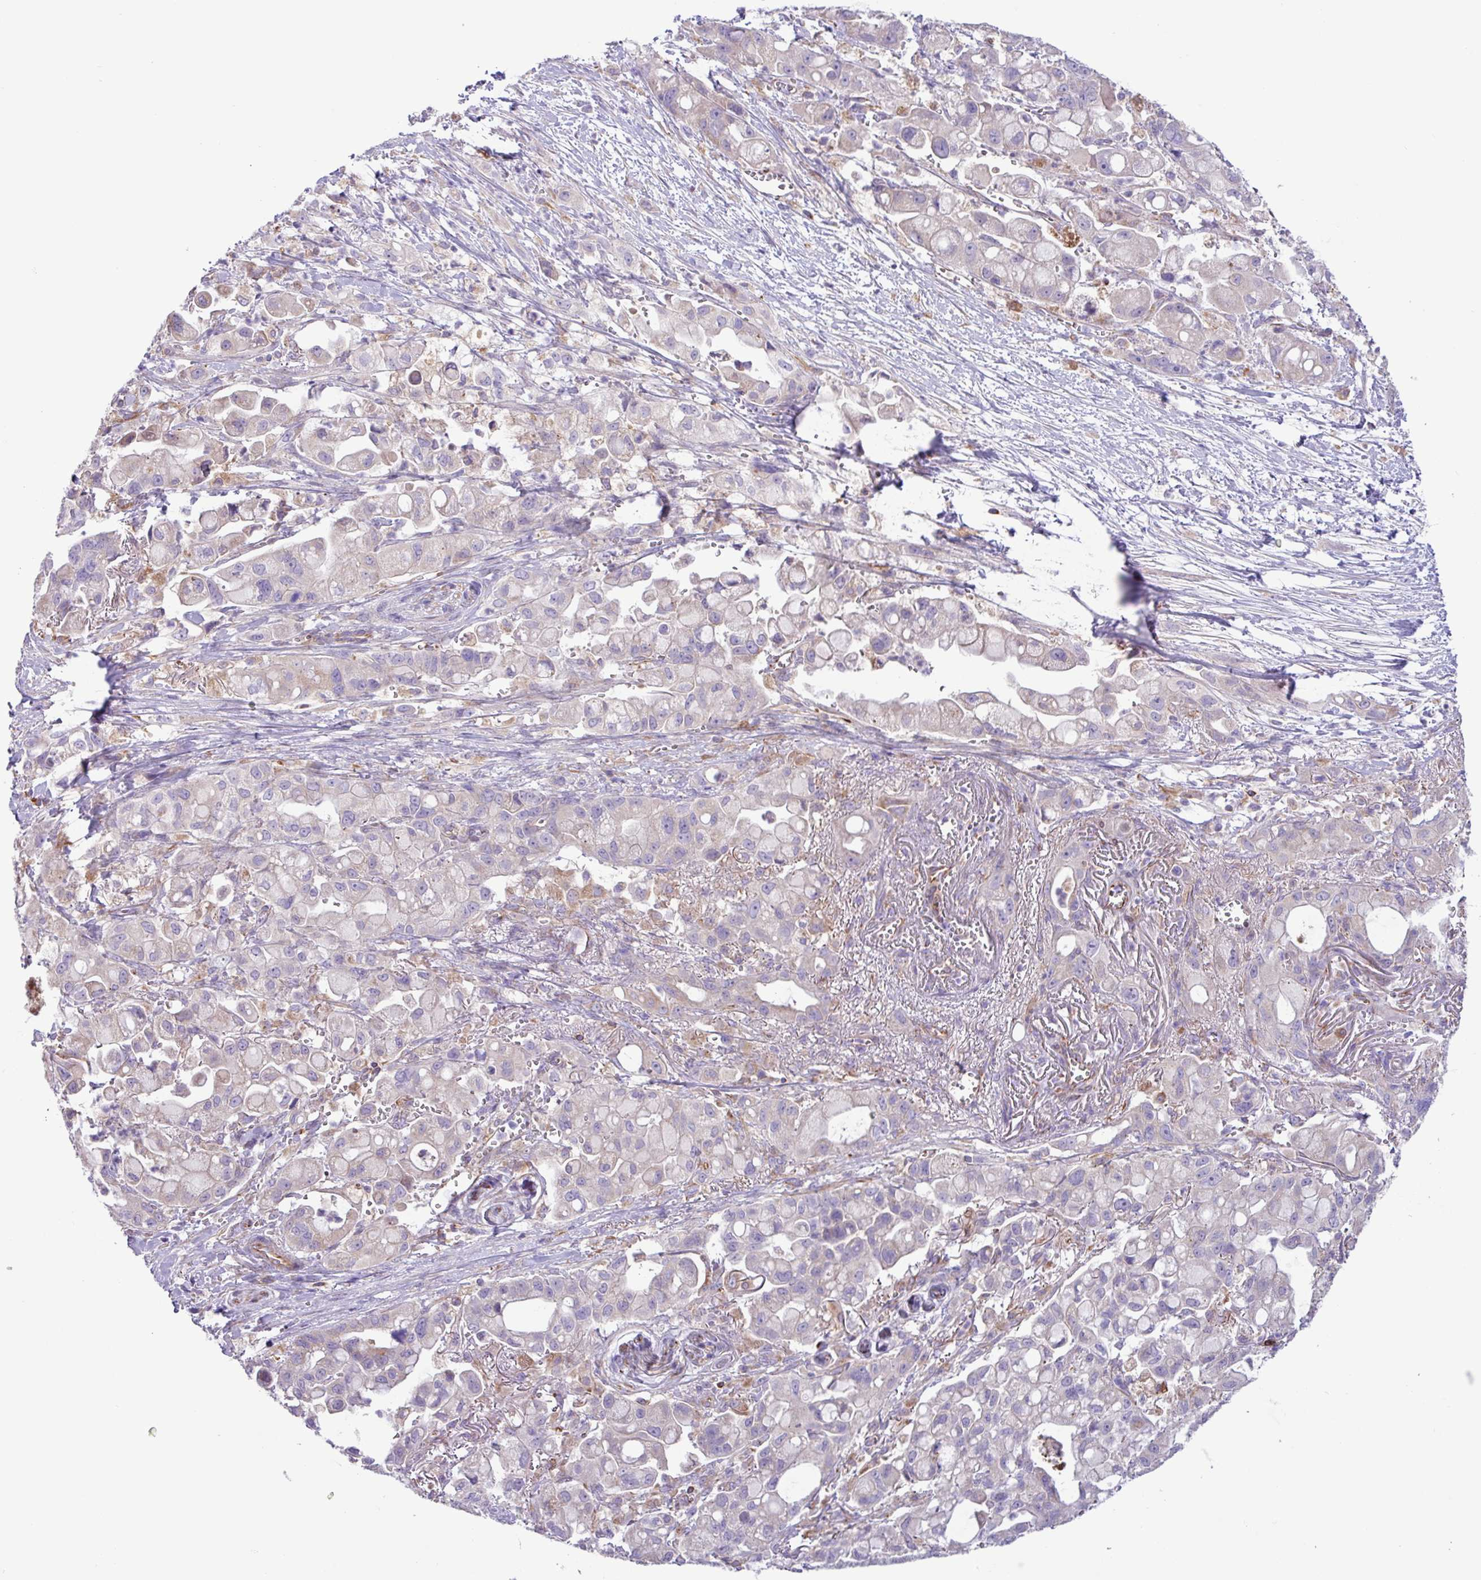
{"staining": {"intensity": "weak", "quantity": "<25%", "location": "cytoplasmic/membranous"}, "tissue": "pancreatic cancer", "cell_type": "Tumor cells", "image_type": "cancer", "snomed": [{"axis": "morphology", "description": "Adenocarcinoma, NOS"}, {"axis": "topography", "description": "Pancreas"}], "caption": "Image shows no protein expression in tumor cells of pancreatic cancer (adenocarcinoma) tissue.", "gene": "MRM2", "patient": {"sex": "male", "age": 68}}